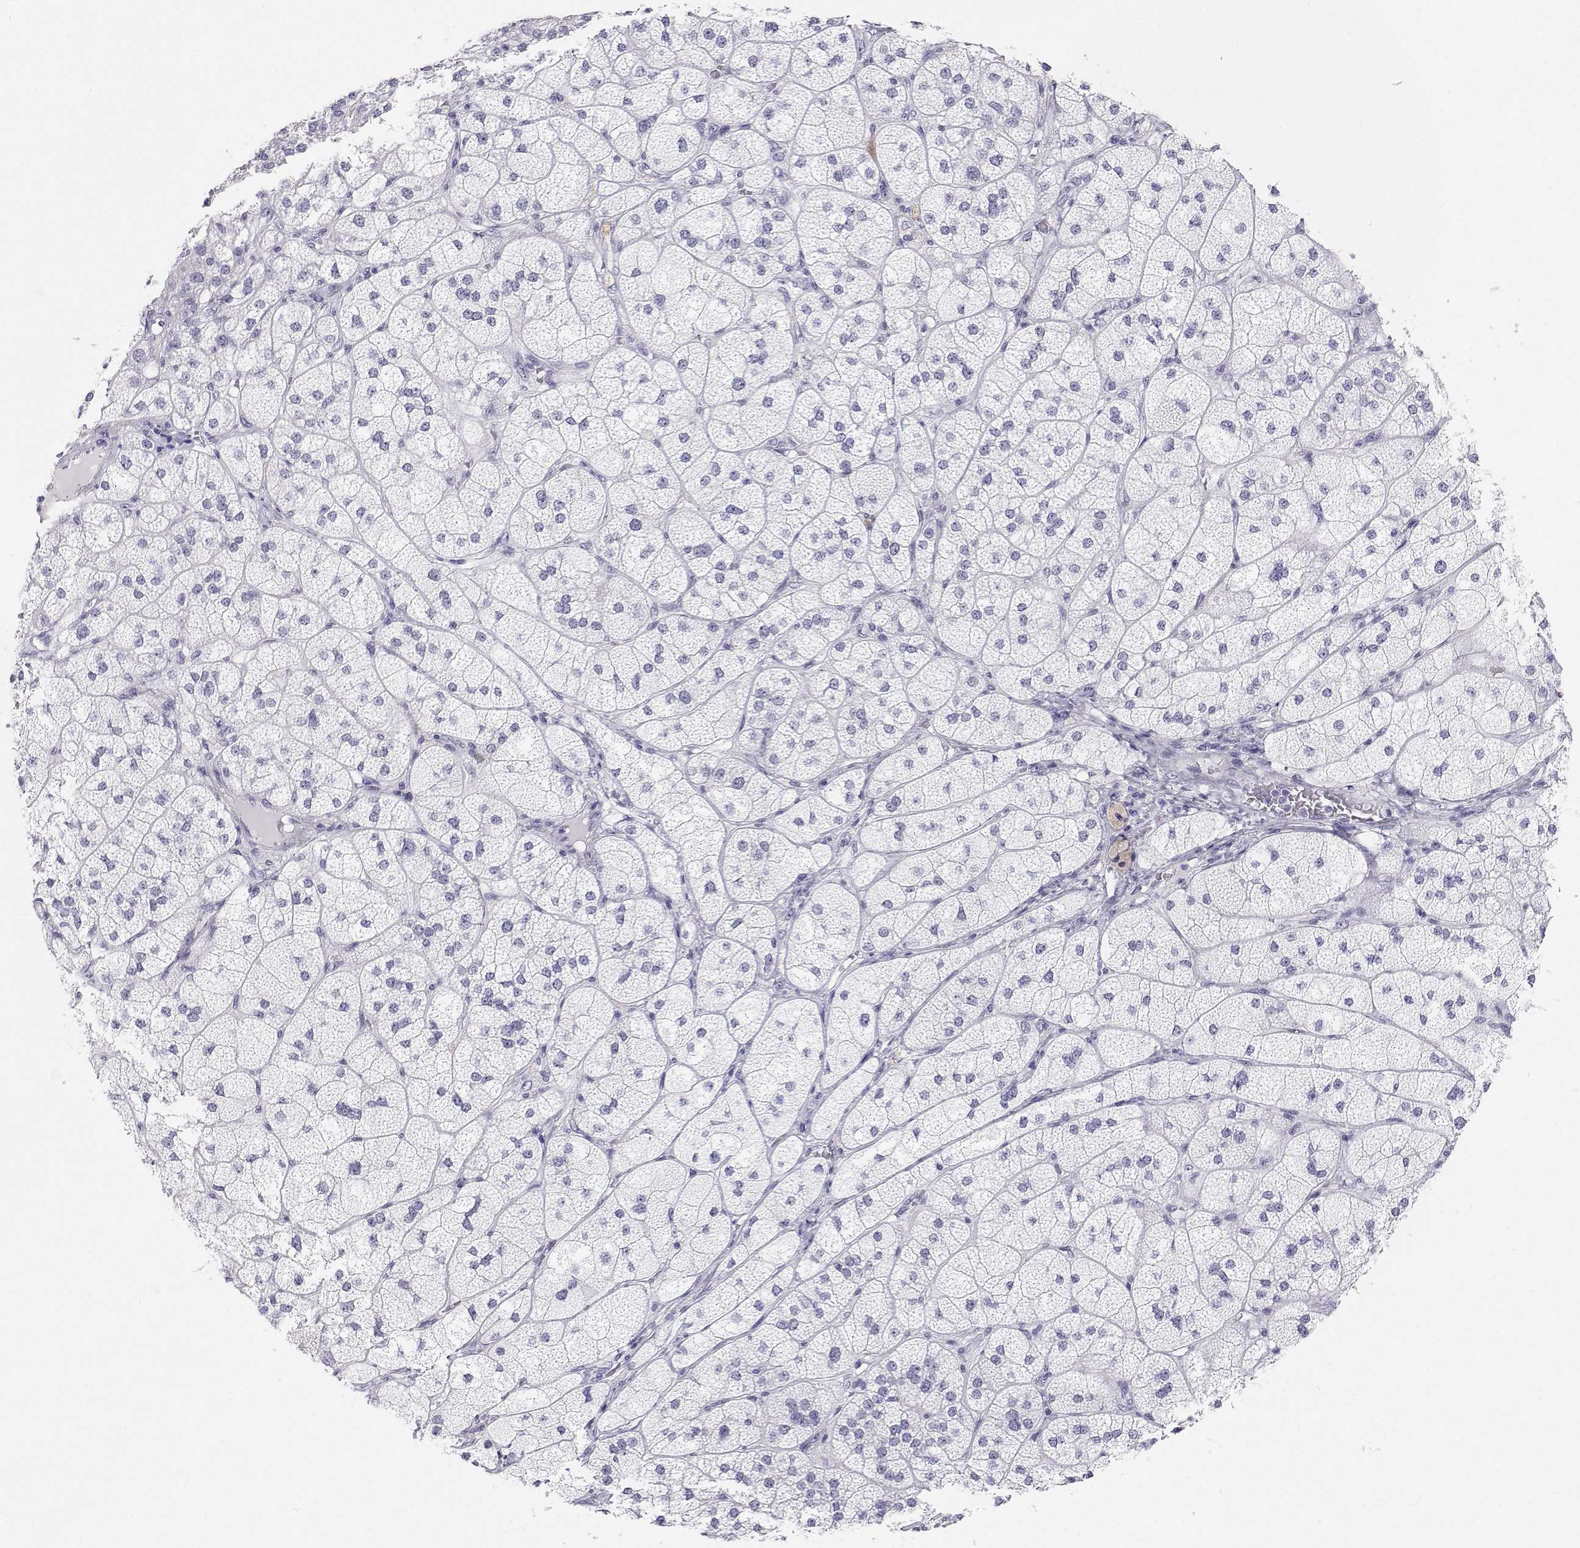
{"staining": {"intensity": "negative", "quantity": "none", "location": "none"}, "tissue": "adrenal gland", "cell_type": "Glandular cells", "image_type": "normal", "snomed": [{"axis": "morphology", "description": "Normal tissue, NOS"}, {"axis": "topography", "description": "Adrenal gland"}], "caption": "An immunohistochemistry (IHC) micrograph of unremarkable adrenal gland is shown. There is no staining in glandular cells of adrenal gland.", "gene": "BHMT", "patient": {"sex": "female", "age": 60}}